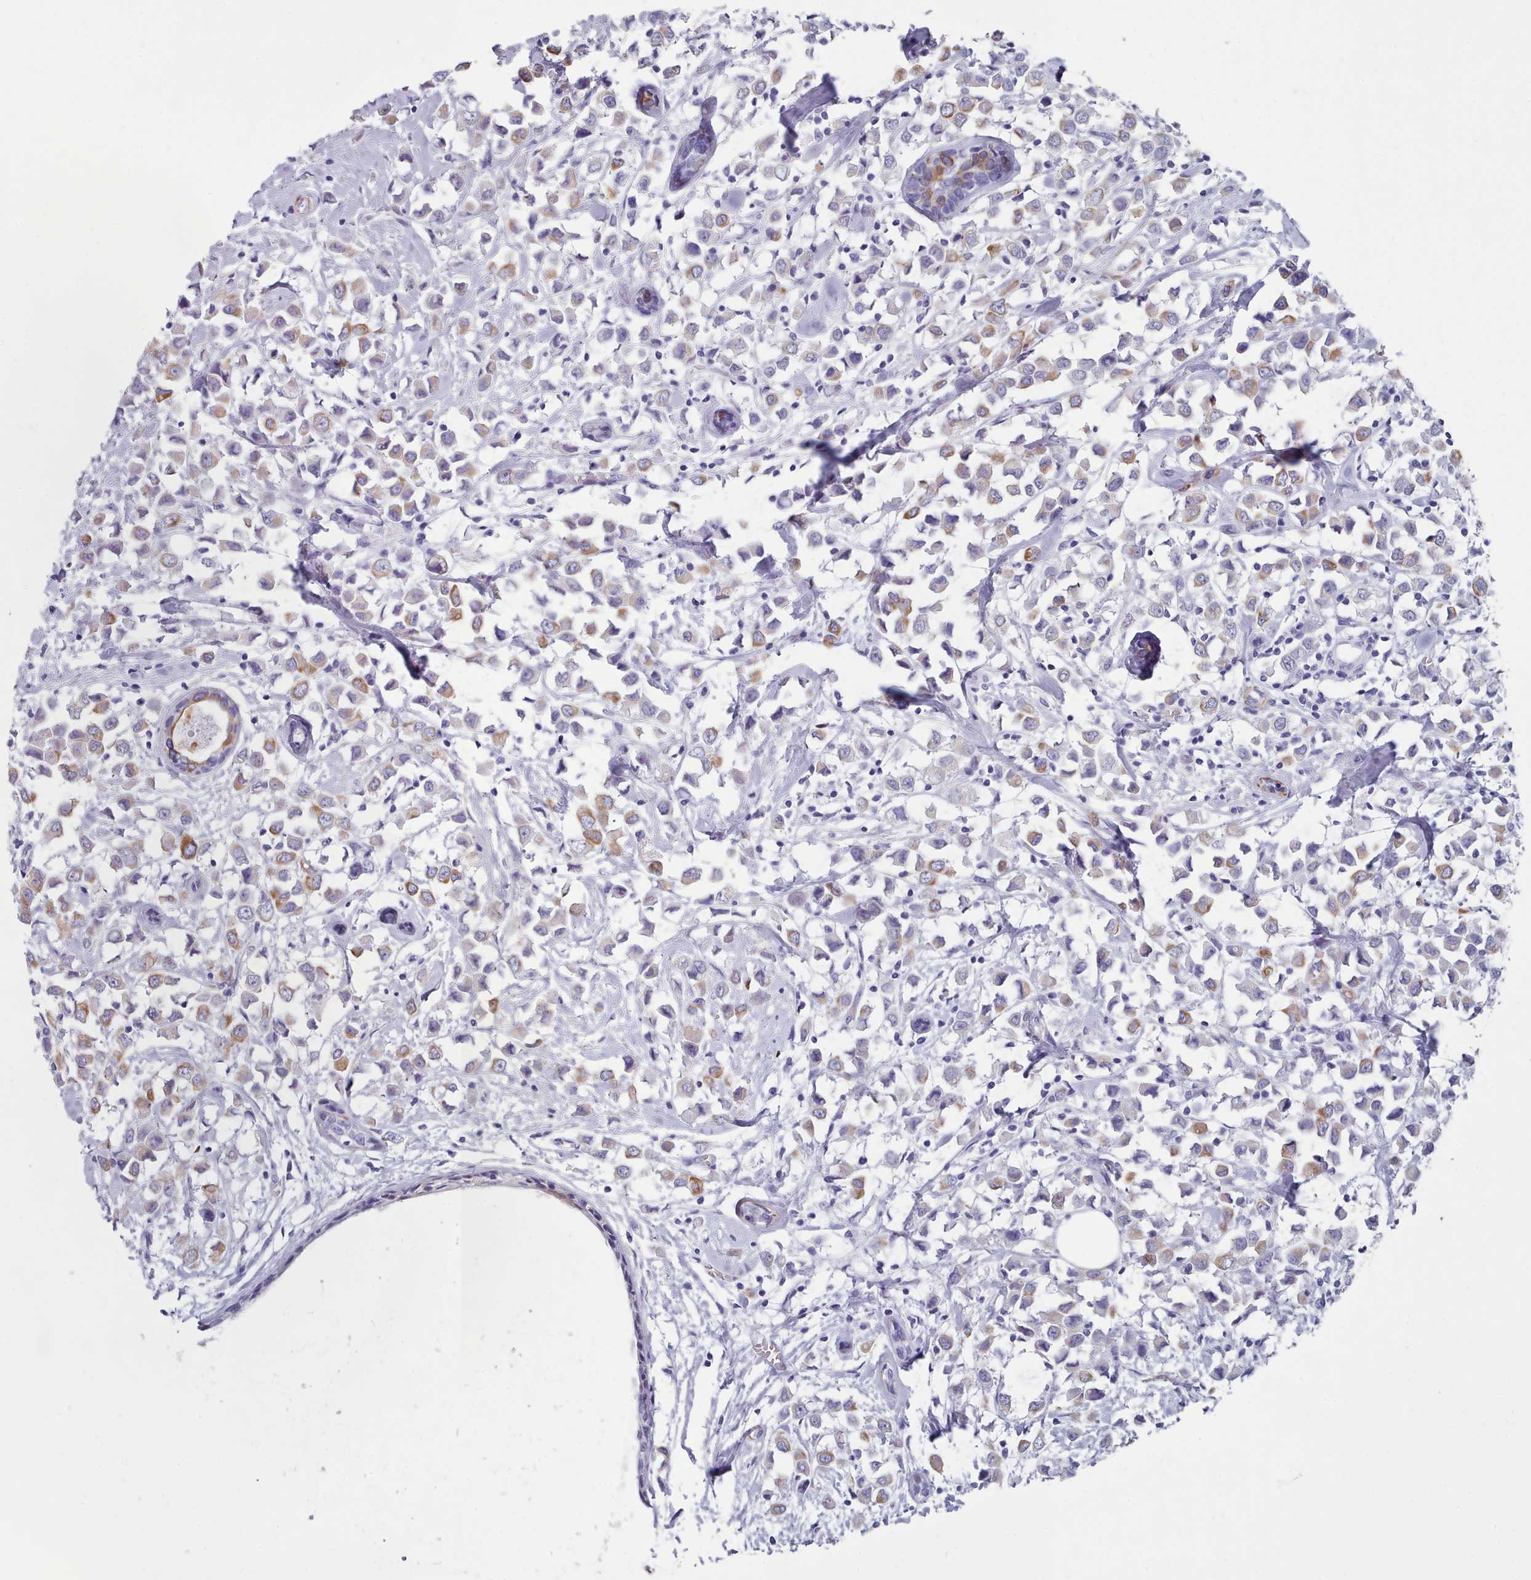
{"staining": {"intensity": "moderate", "quantity": "25%-75%", "location": "cytoplasmic/membranous"}, "tissue": "breast cancer", "cell_type": "Tumor cells", "image_type": "cancer", "snomed": [{"axis": "morphology", "description": "Duct carcinoma"}, {"axis": "topography", "description": "Breast"}], "caption": "Protein staining of invasive ductal carcinoma (breast) tissue exhibits moderate cytoplasmic/membranous expression in about 25%-75% of tumor cells.", "gene": "FPGS", "patient": {"sex": "female", "age": 61}}